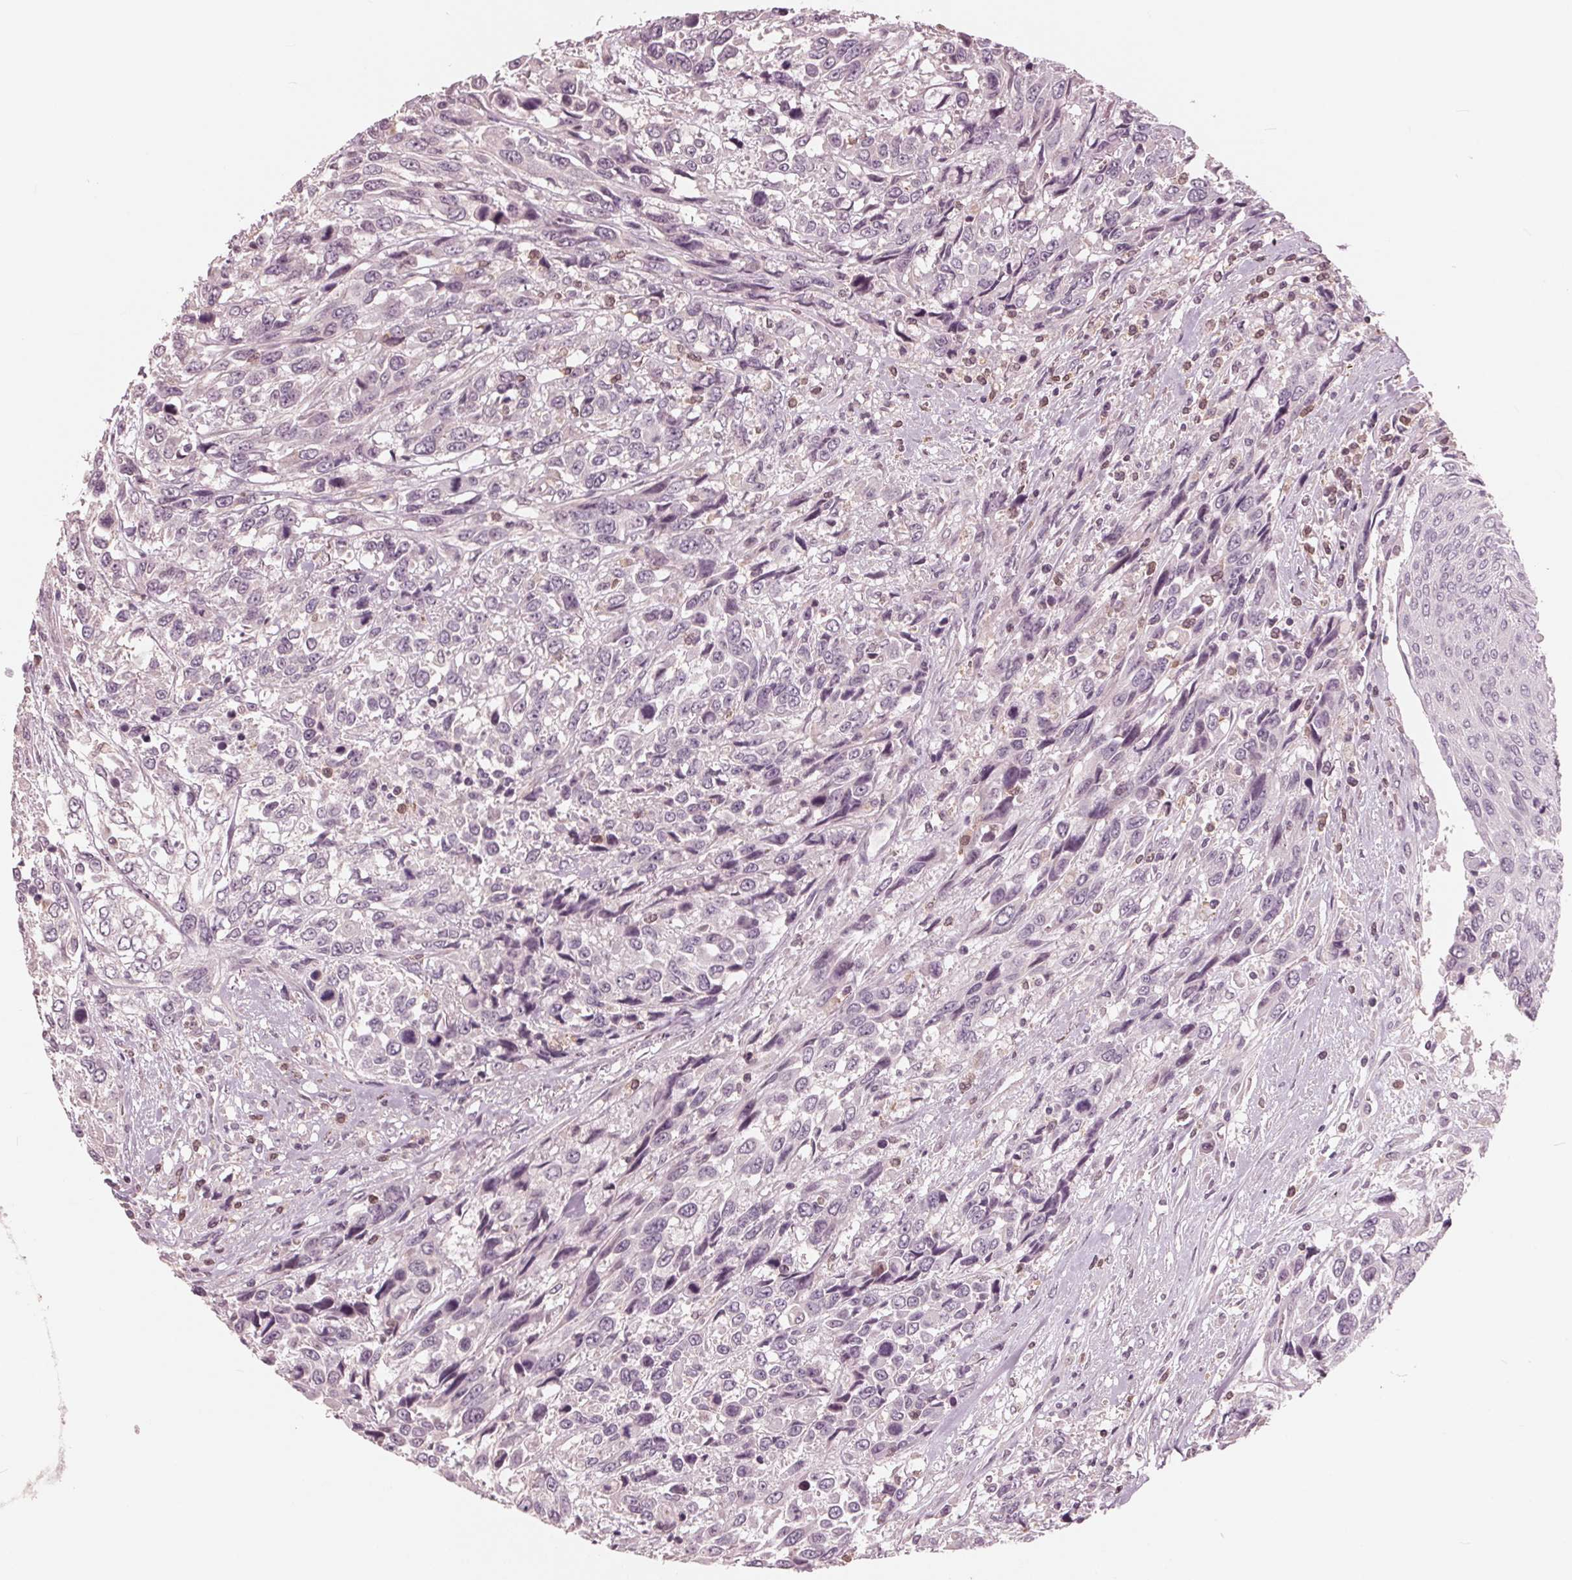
{"staining": {"intensity": "negative", "quantity": "none", "location": "none"}, "tissue": "urothelial cancer", "cell_type": "Tumor cells", "image_type": "cancer", "snomed": [{"axis": "morphology", "description": "Urothelial carcinoma, High grade"}, {"axis": "topography", "description": "Urinary bladder"}], "caption": "A high-resolution micrograph shows immunohistochemistry (IHC) staining of high-grade urothelial carcinoma, which demonstrates no significant expression in tumor cells. (DAB IHC visualized using brightfield microscopy, high magnification).", "gene": "ING3", "patient": {"sex": "female", "age": 70}}